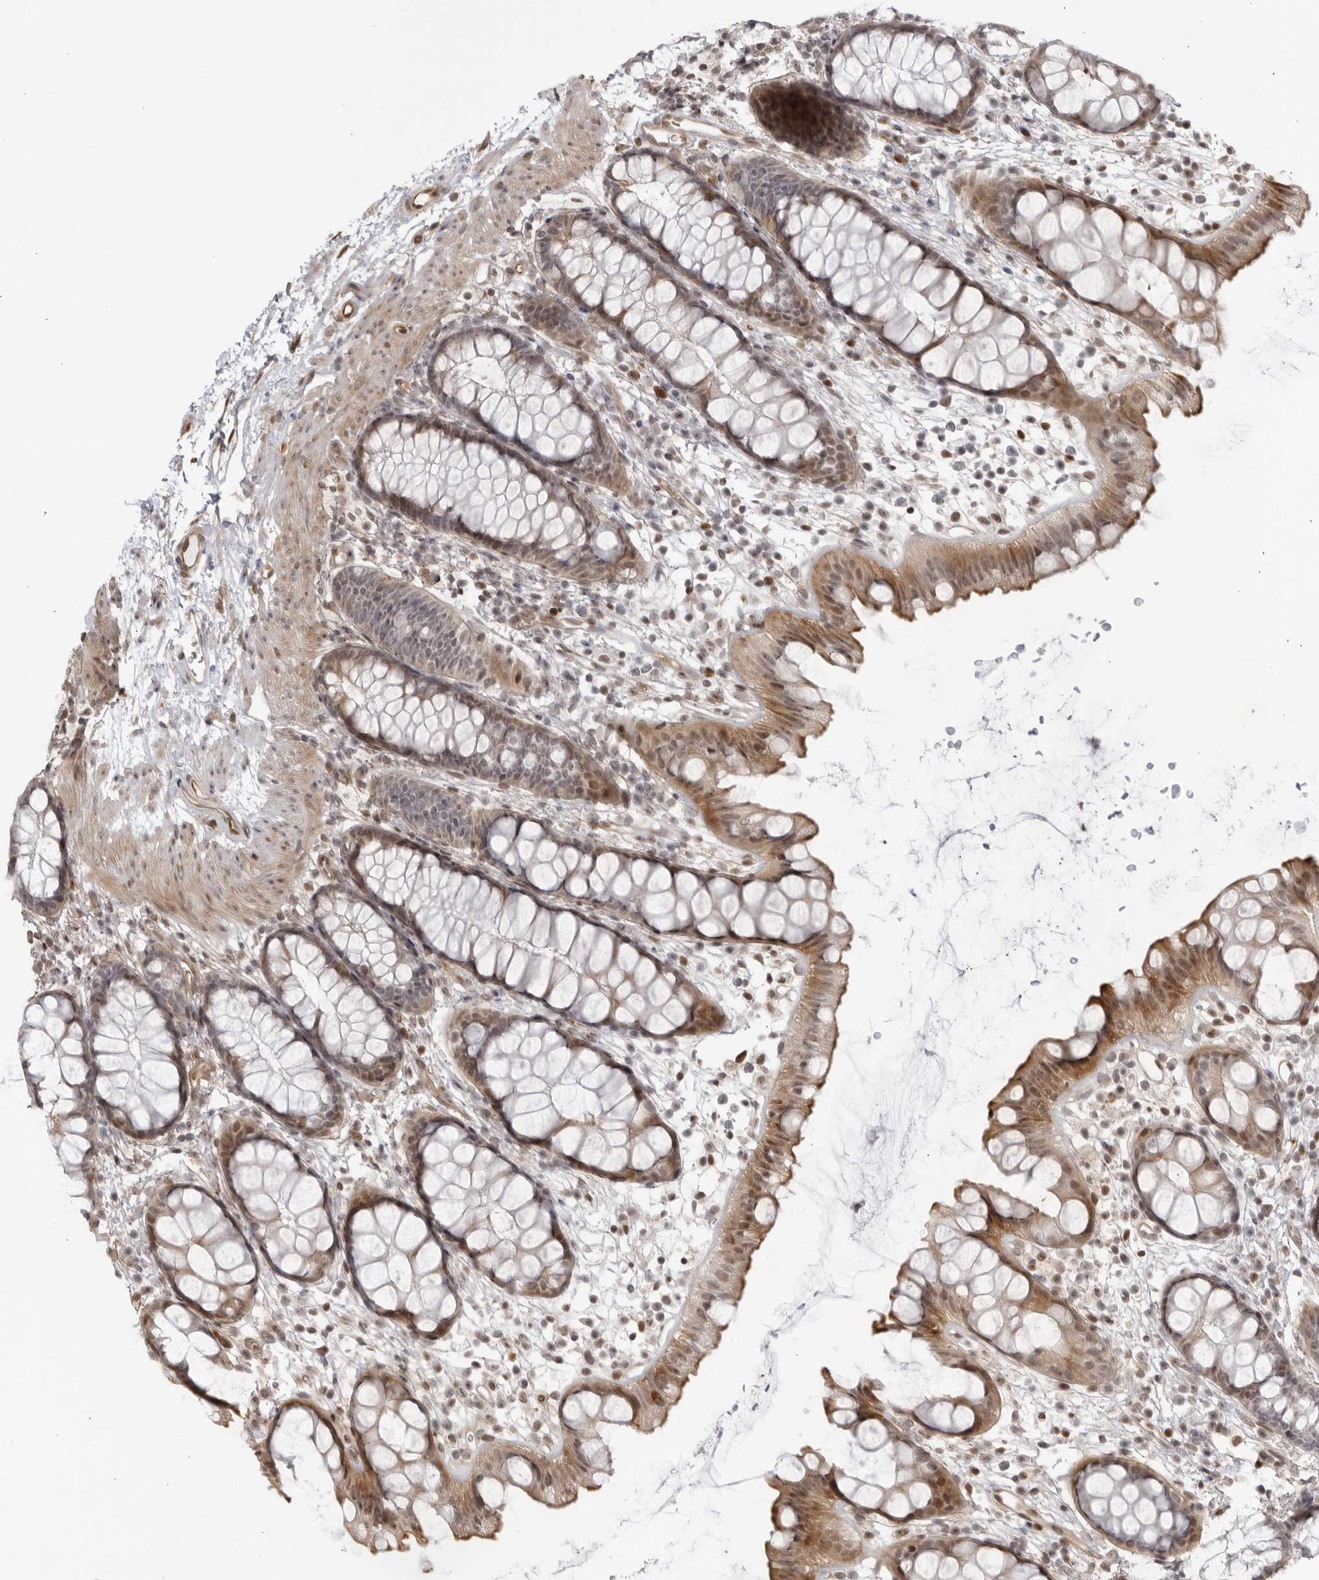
{"staining": {"intensity": "moderate", "quantity": "25%-75%", "location": "cytoplasmic/membranous,nuclear"}, "tissue": "rectum", "cell_type": "Glandular cells", "image_type": "normal", "snomed": [{"axis": "morphology", "description": "Normal tissue, NOS"}, {"axis": "topography", "description": "Rectum"}], "caption": "IHC histopathology image of normal rectum: human rectum stained using immunohistochemistry demonstrates medium levels of moderate protein expression localized specifically in the cytoplasmic/membranous,nuclear of glandular cells, appearing as a cytoplasmic/membranous,nuclear brown color.", "gene": "TCF21", "patient": {"sex": "female", "age": 65}}